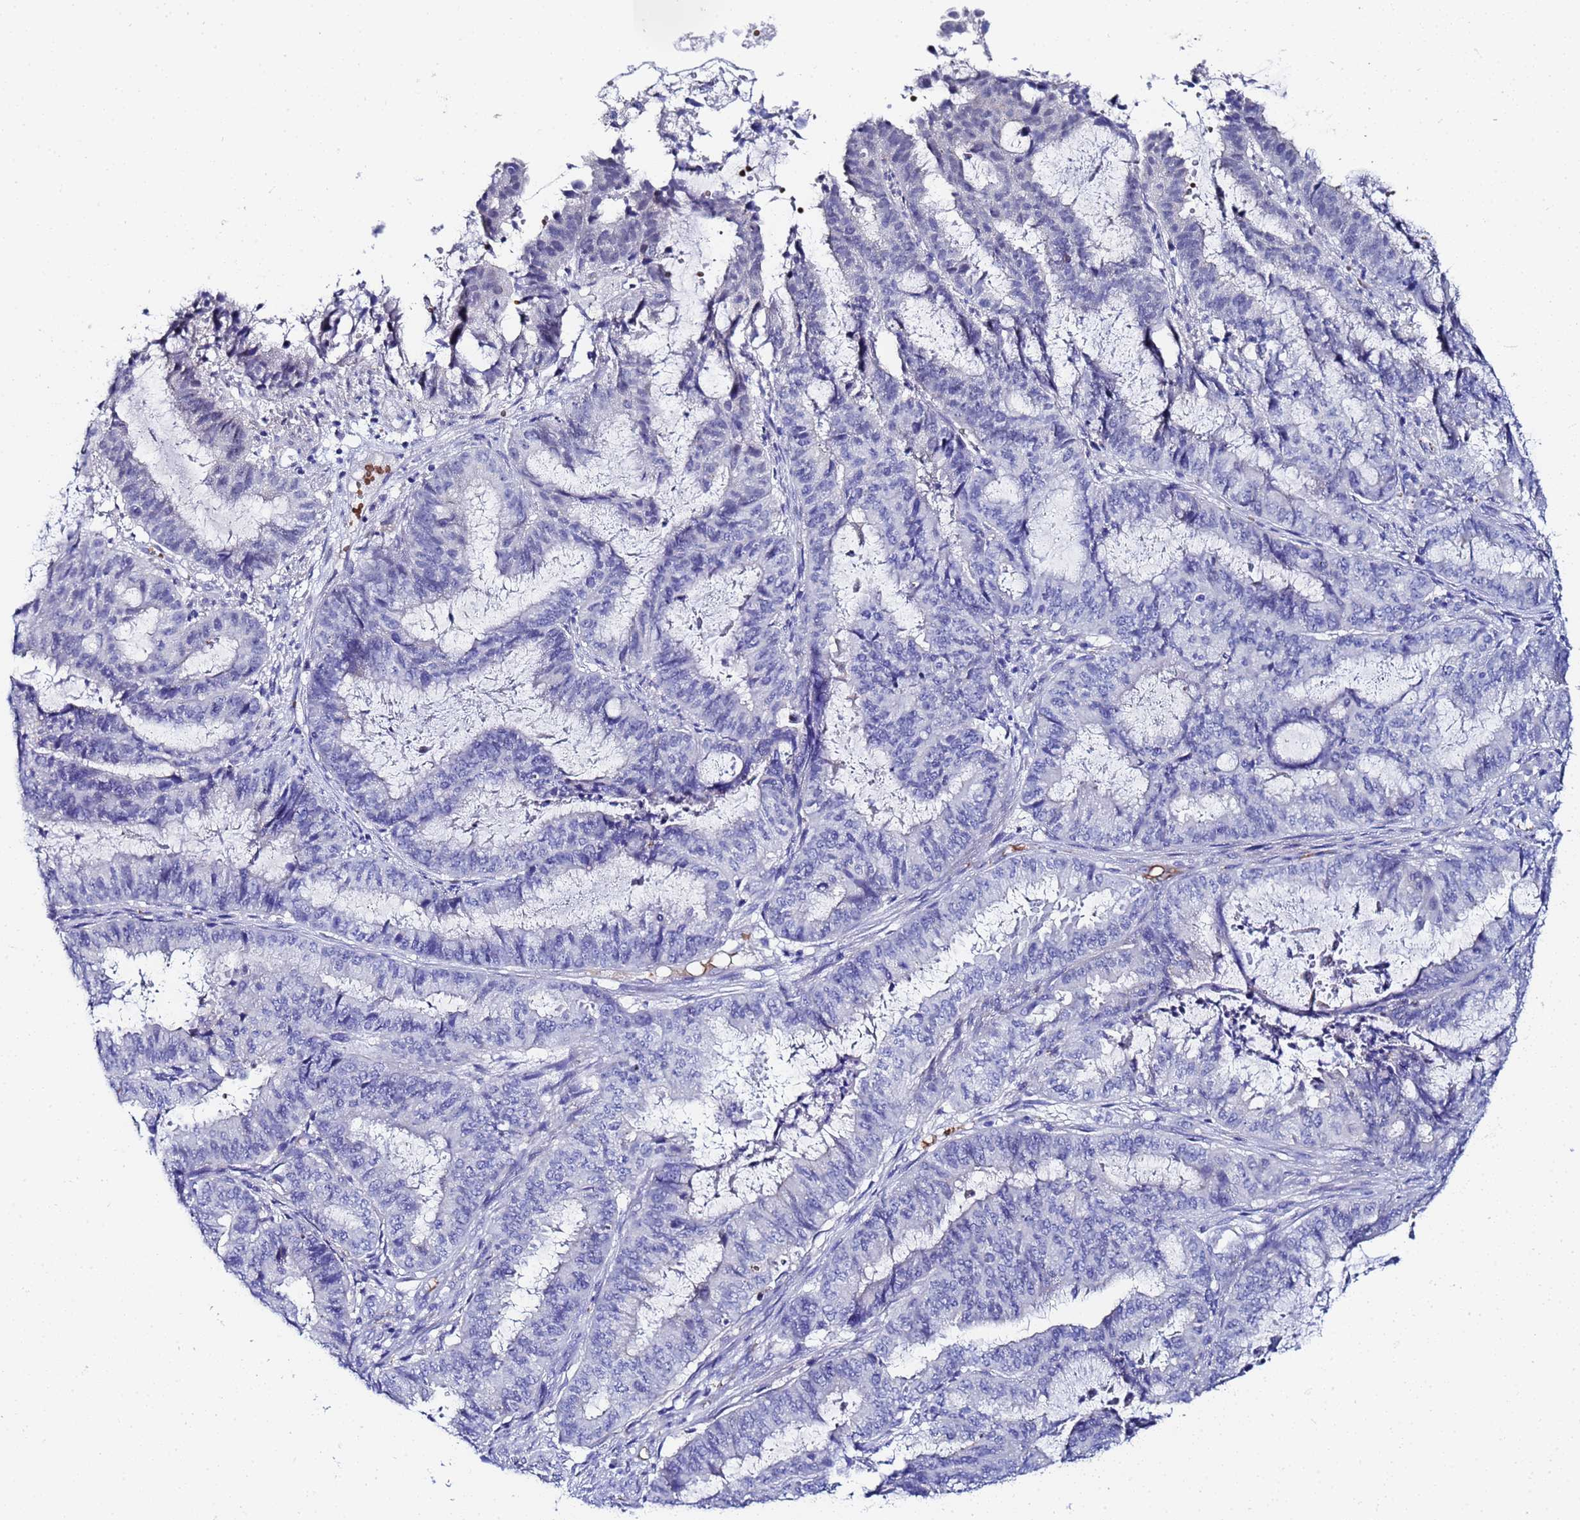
{"staining": {"intensity": "negative", "quantity": "none", "location": "none"}, "tissue": "endometrial cancer", "cell_type": "Tumor cells", "image_type": "cancer", "snomed": [{"axis": "morphology", "description": "Adenocarcinoma, NOS"}, {"axis": "topography", "description": "Endometrium"}], "caption": "An immunohistochemistry micrograph of endometrial cancer is shown. There is no staining in tumor cells of endometrial cancer.", "gene": "ZNF26", "patient": {"sex": "female", "age": 51}}